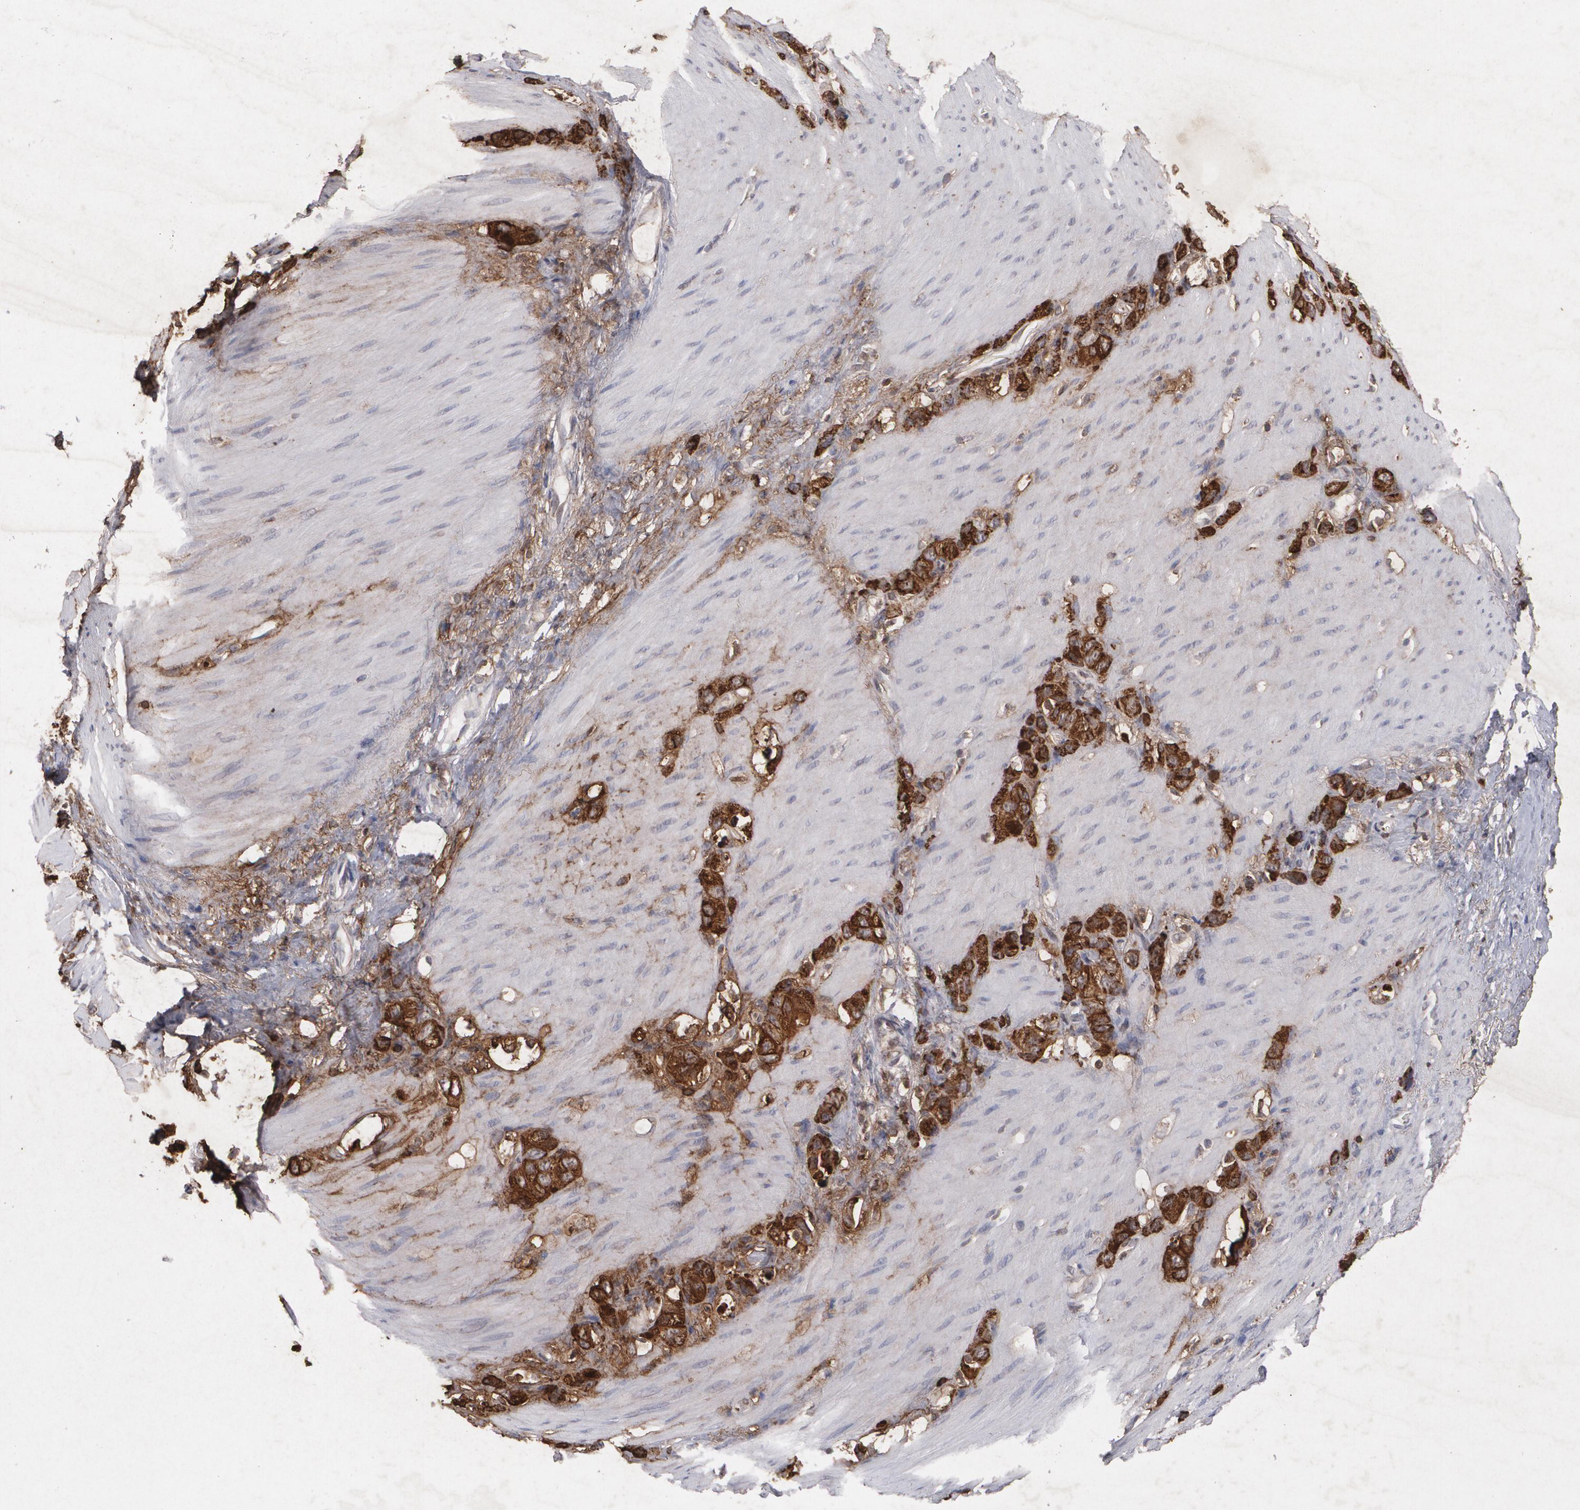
{"staining": {"intensity": "strong", "quantity": ">75%", "location": "cytoplasmic/membranous"}, "tissue": "stomach cancer", "cell_type": "Tumor cells", "image_type": "cancer", "snomed": [{"axis": "morphology", "description": "Normal tissue, NOS"}, {"axis": "morphology", "description": "Adenocarcinoma, NOS"}, {"axis": "morphology", "description": "Adenocarcinoma, High grade"}, {"axis": "topography", "description": "Stomach, upper"}, {"axis": "topography", "description": "Stomach"}], "caption": "A brown stain shows strong cytoplasmic/membranous staining of a protein in stomach cancer tumor cells. The staining was performed using DAB to visualize the protein expression in brown, while the nuclei were stained in blue with hematoxylin (Magnification: 20x).", "gene": "HTT", "patient": {"sex": "female", "age": 65}}